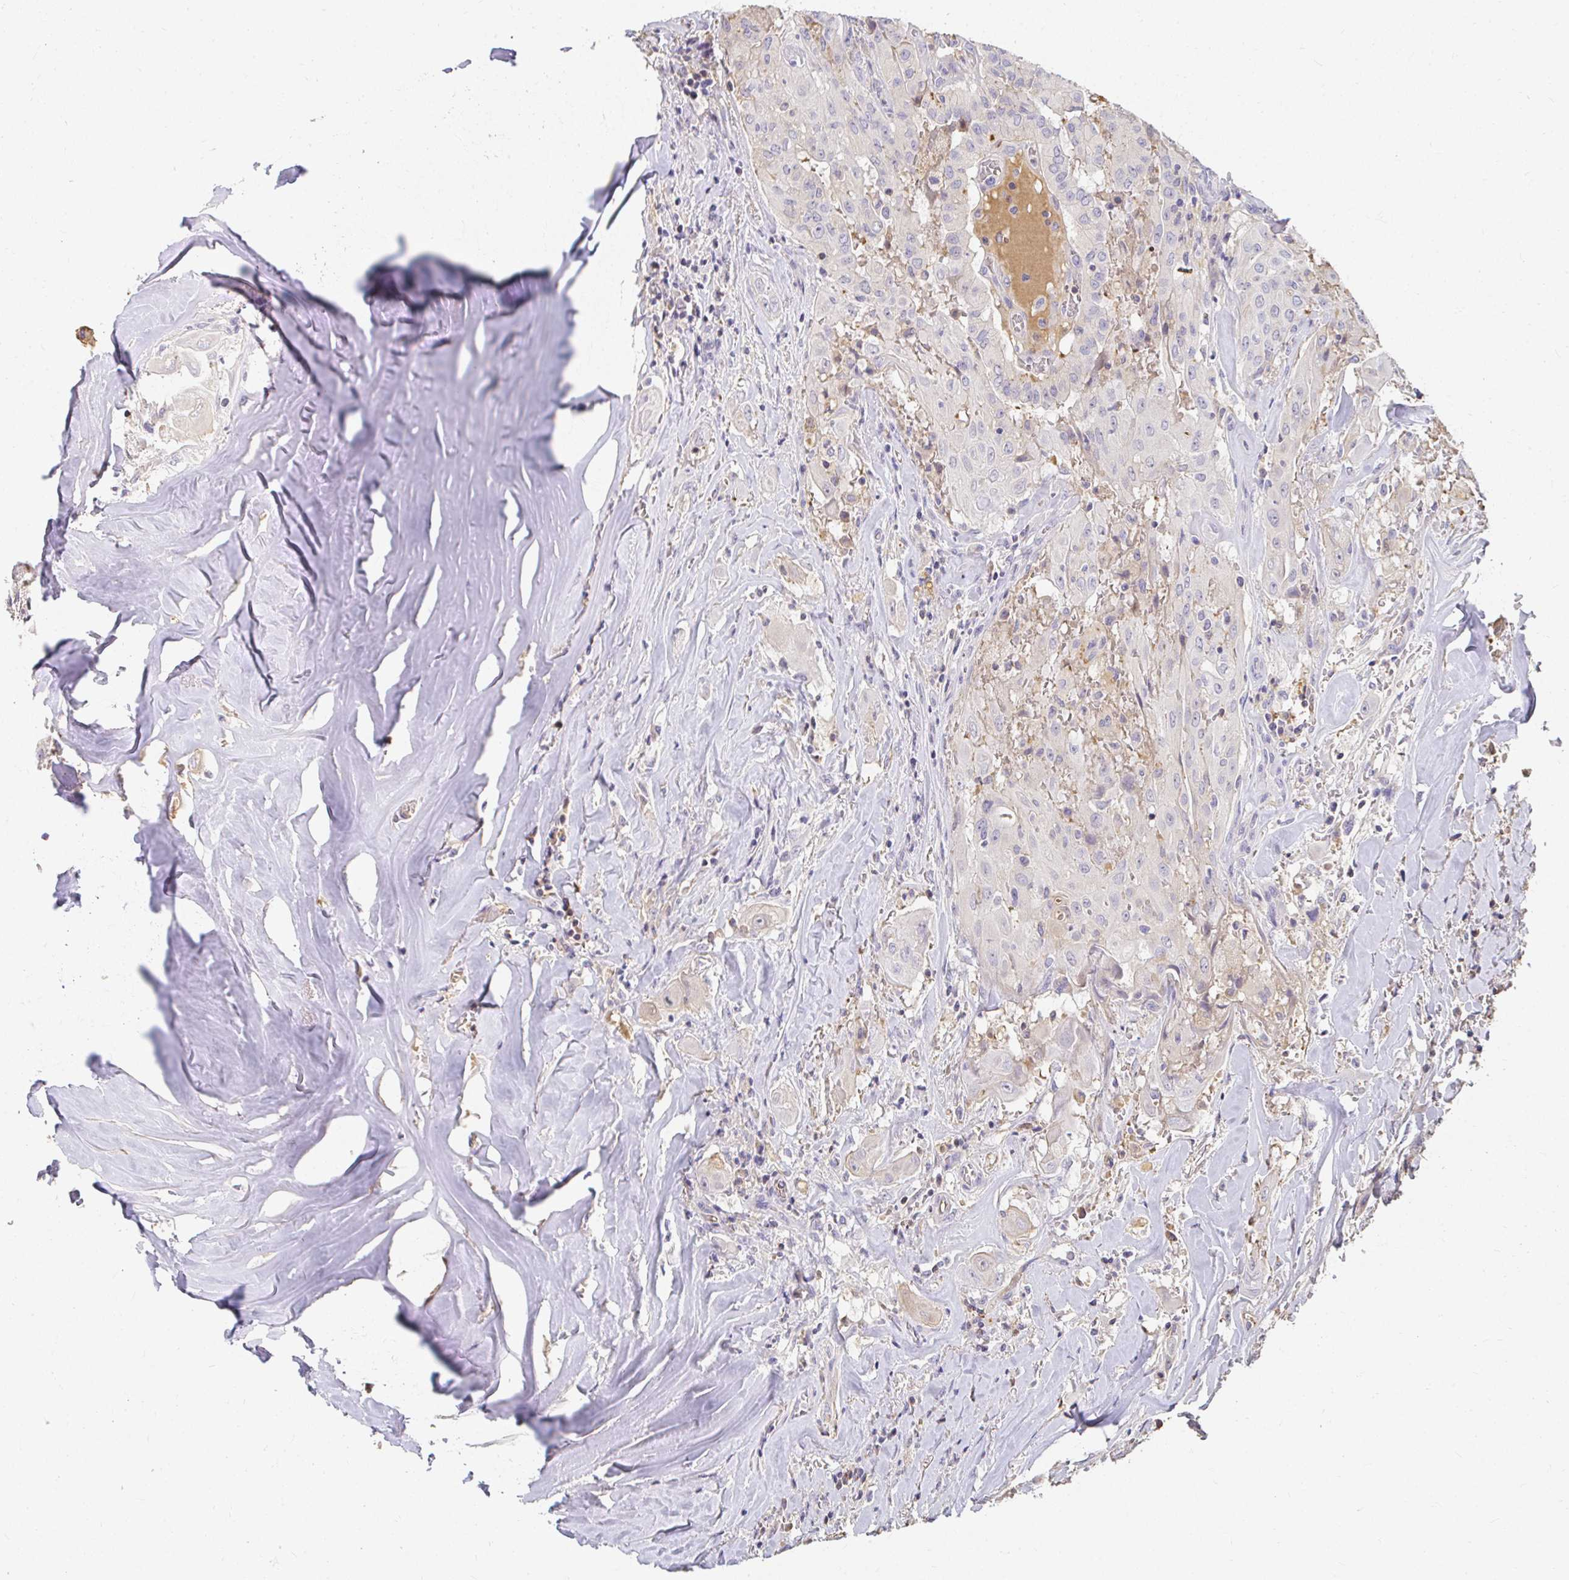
{"staining": {"intensity": "negative", "quantity": "none", "location": "none"}, "tissue": "thyroid cancer", "cell_type": "Tumor cells", "image_type": "cancer", "snomed": [{"axis": "morphology", "description": "Normal tissue, NOS"}, {"axis": "morphology", "description": "Papillary adenocarcinoma, NOS"}, {"axis": "topography", "description": "Thyroid gland"}], "caption": "This histopathology image is of thyroid cancer (papillary adenocarcinoma) stained with immunohistochemistry (IHC) to label a protein in brown with the nuclei are counter-stained blue. There is no expression in tumor cells.", "gene": "LOXL4", "patient": {"sex": "female", "age": 59}}